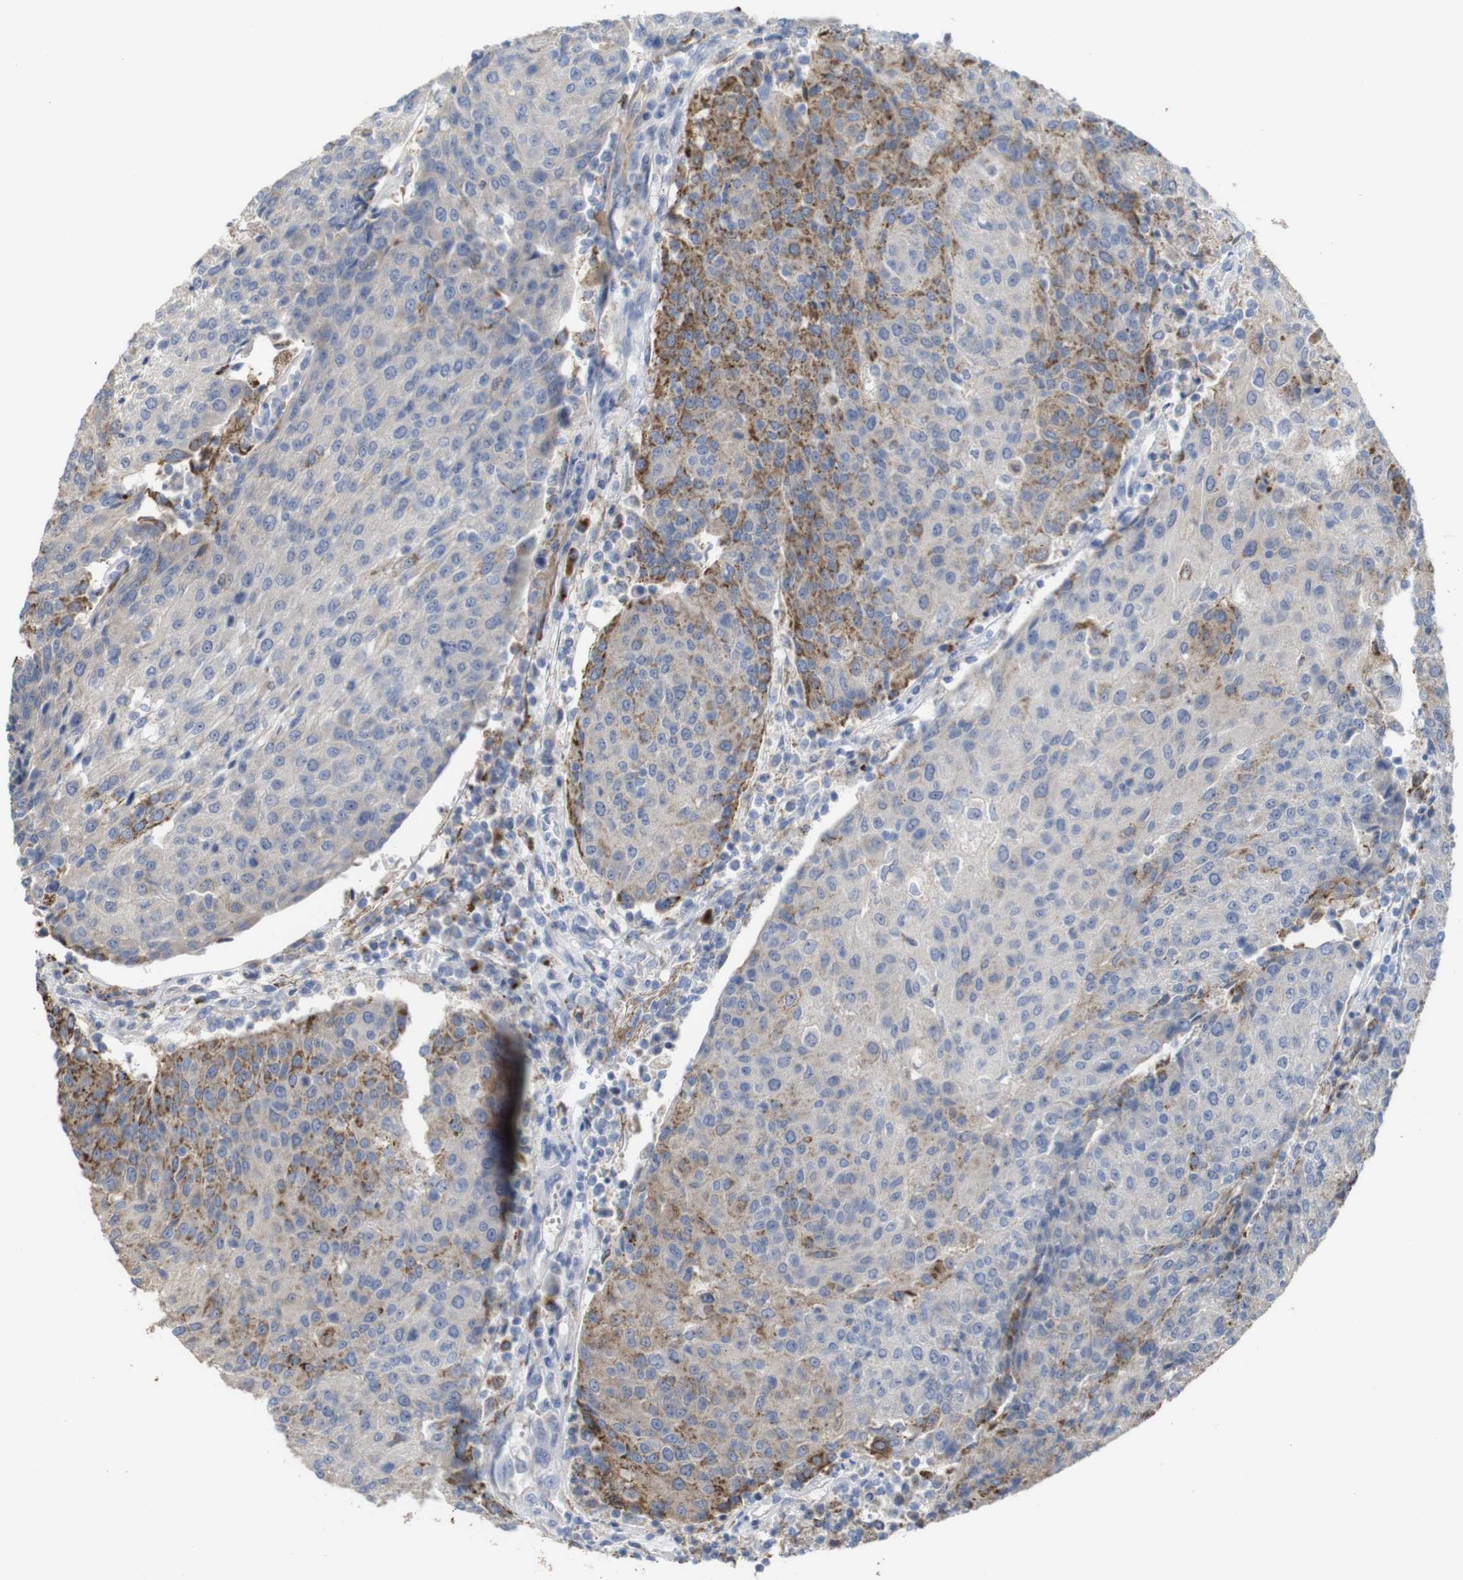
{"staining": {"intensity": "moderate", "quantity": "25%-75%", "location": "cytoplasmic/membranous"}, "tissue": "urothelial cancer", "cell_type": "Tumor cells", "image_type": "cancer", "snomed": [{"axis": "morphology", "description": "Urothelial carcinoma, High grade"}, {"axis": "topography", "description": "Urinary bladder"}], "caption": "Protein expression analysis of human urothelial cancer reveals moderate cytoplasmic/membranous positivity in approximately 25%-75% of tumor cells. (brown staining indicates protein expression, while blue staining denotes nuclei).", "gene": "PTPRR", "patient": {"sex": "female", "age": 85}}